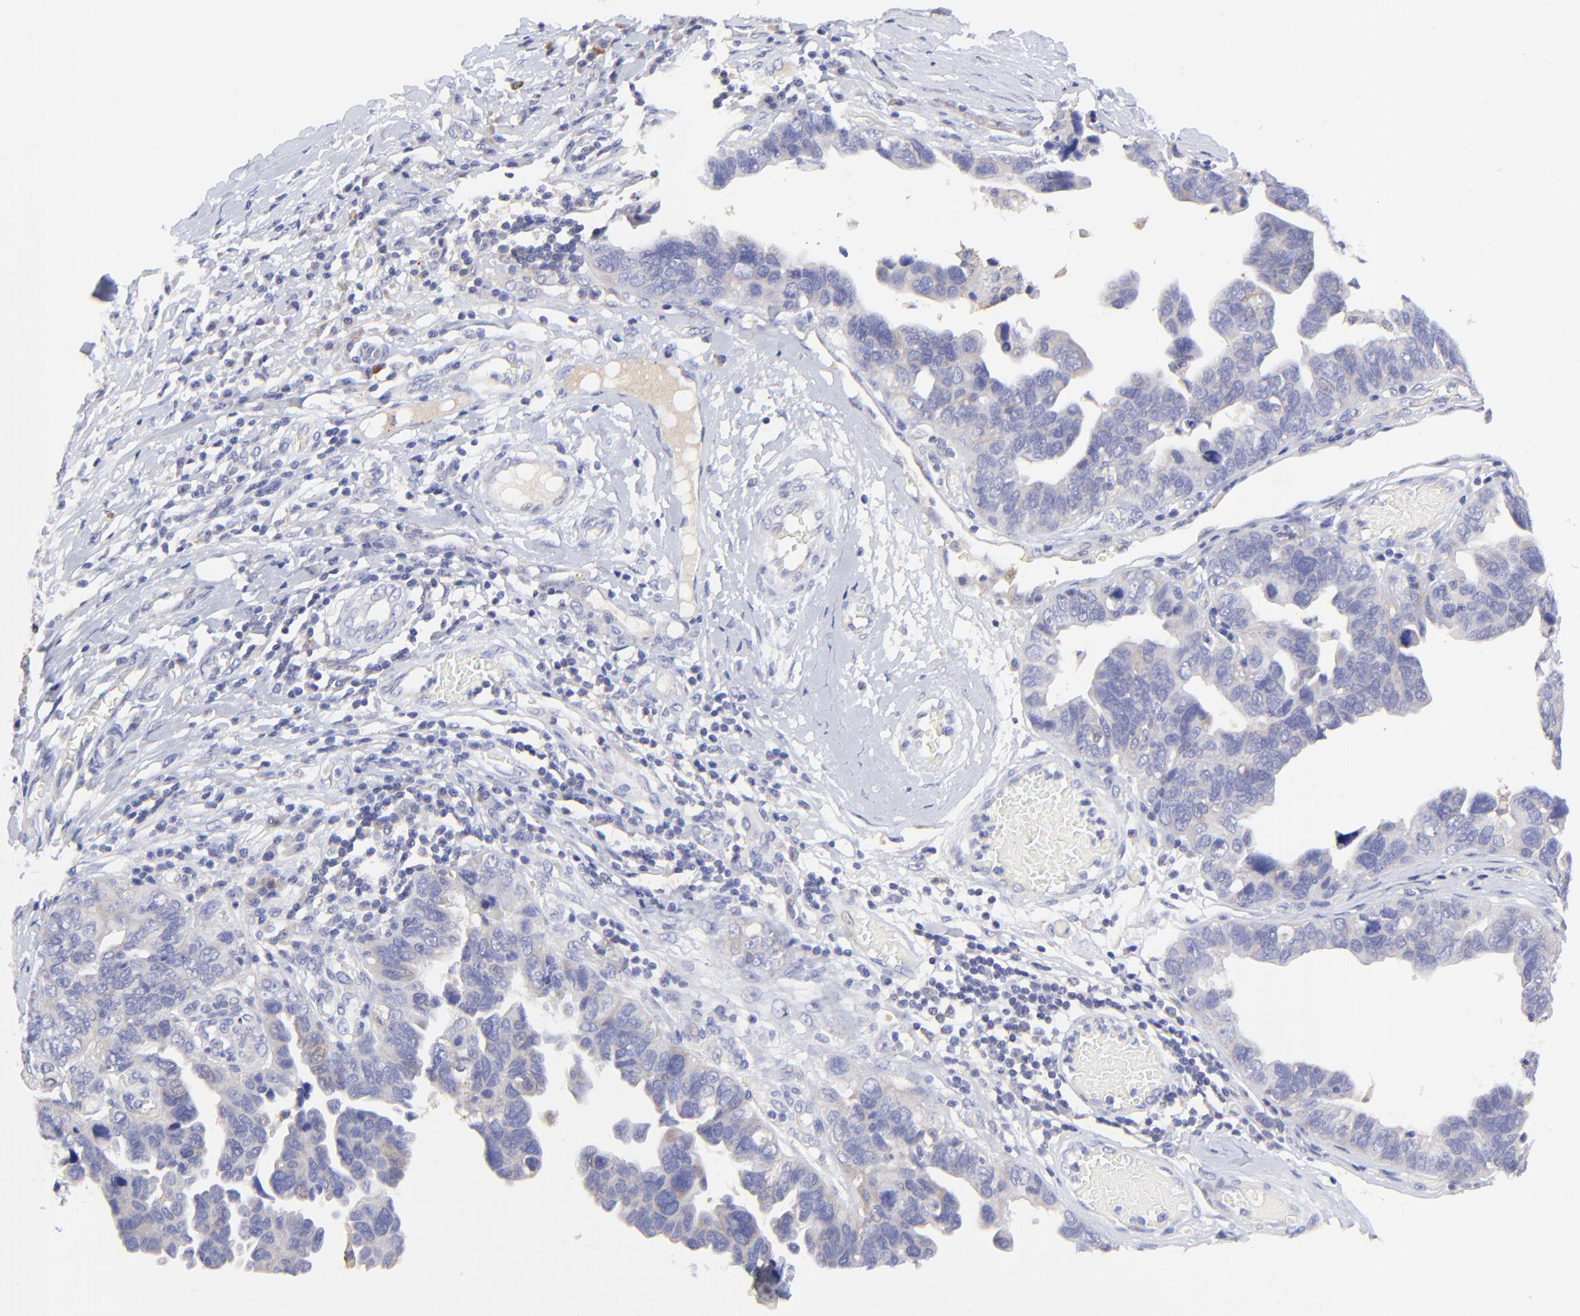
{"staining": {"intensity": "negative", "quantity": "none", "location": "none"}, "tissue": "ovarian cancer", "cell_type": "Tumor cells", "image_type": "cancer", "snomed": [{"axis": "morphology", "description": "Cystadenocarcinoma, serous, NOS"}, {"axis": "topography", "description": "Ovary"}], "caption": "The immunohistochemistry histopathology image has no significant expression in tumor cells of ovarian cancer tissue.", "gene": "LHFPL1", "patient": {"sex": "female", "age": 64}}